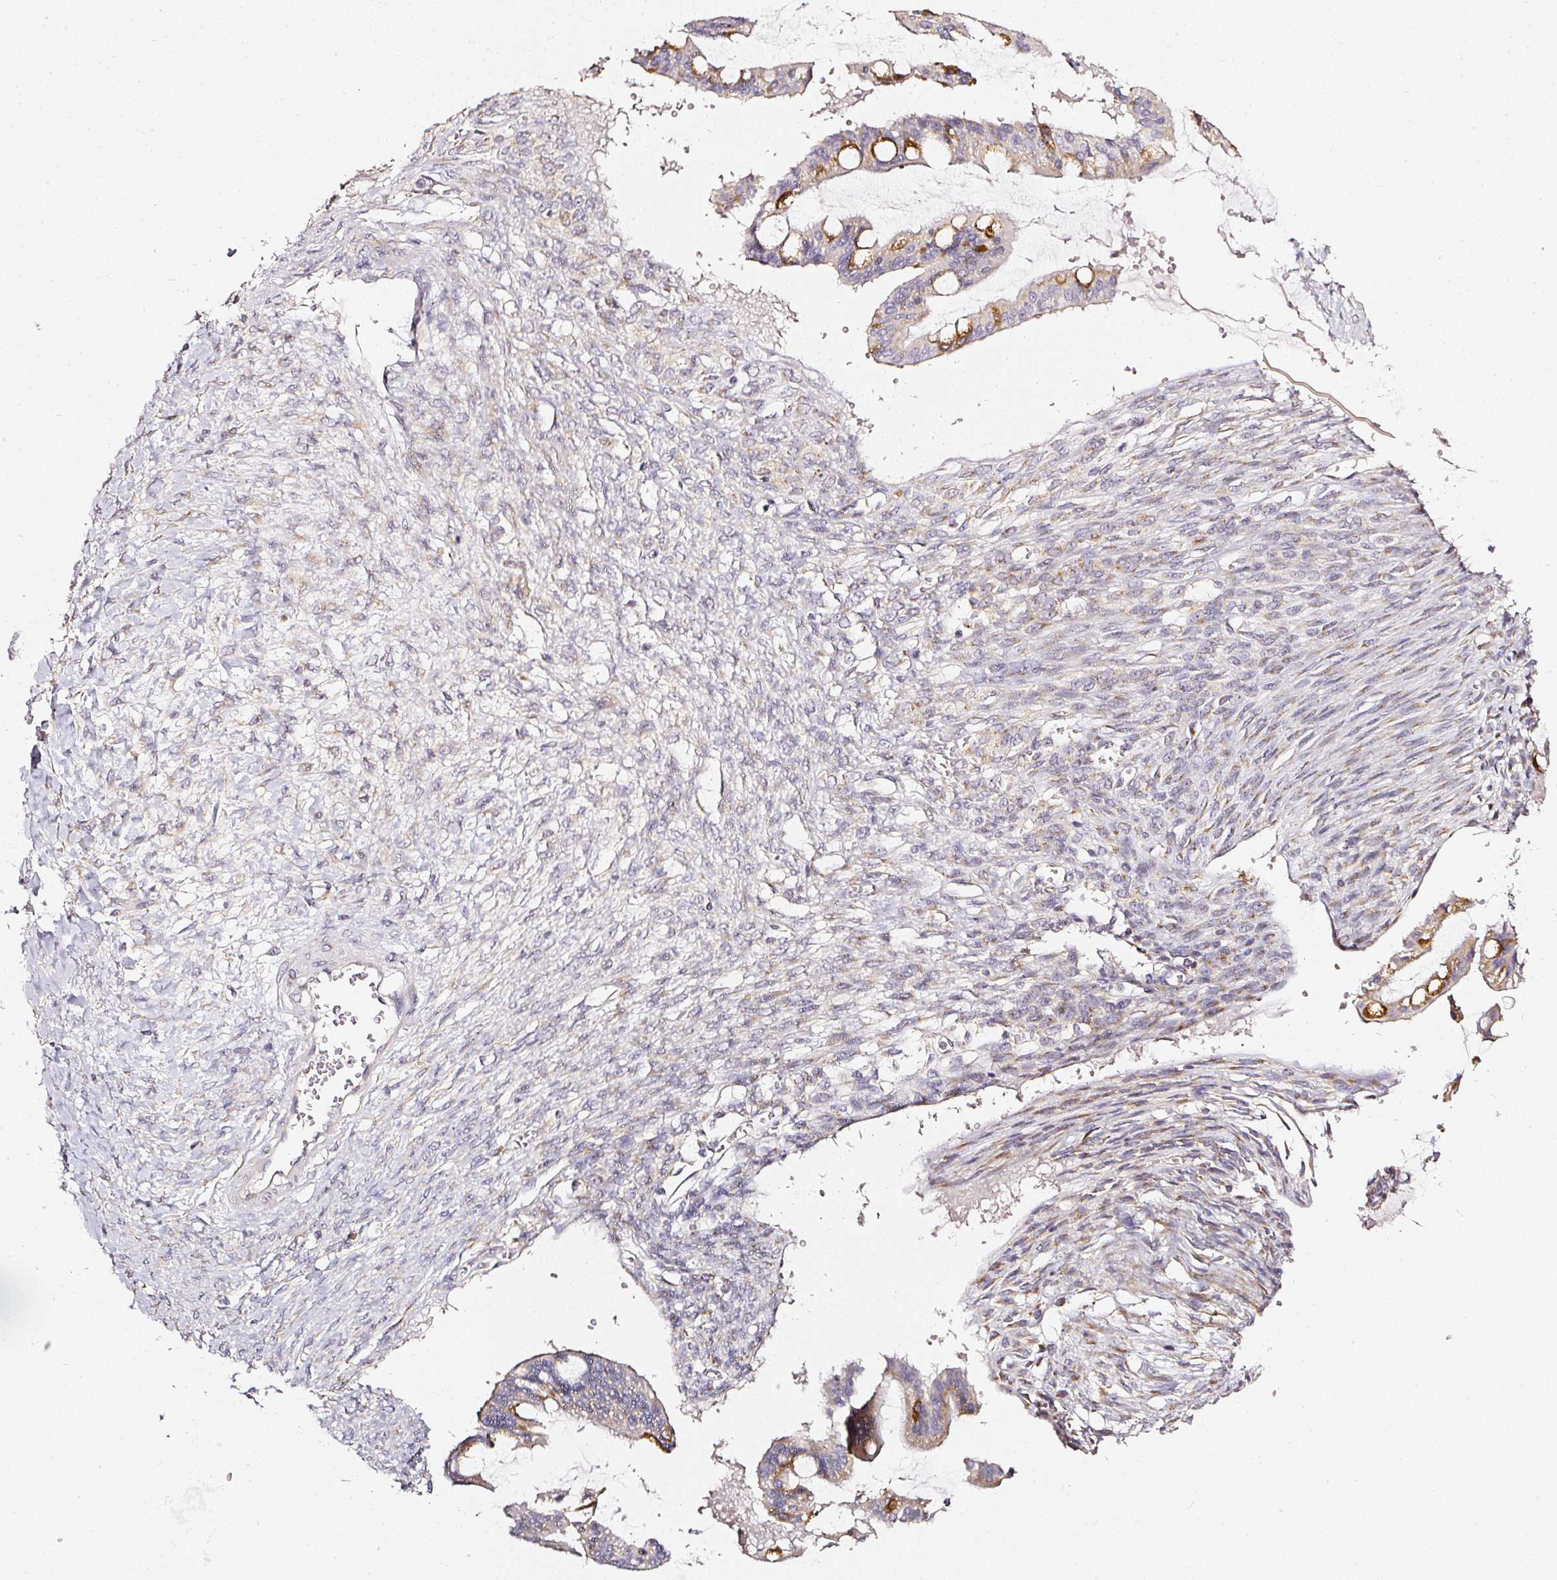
{"staining": {"intensity": "moderate", "quantity": "25%-75%", "location": "cytoplasmic/membranous"}, "tissue": "ovarian cancer", "cell_type": "Tumor cells", "image_type": "cancer", "snomed": [{"axis": "morphology", "description": "Cystadenocarcinoma, mucinous, NOS"}, {"axis": "topography", "description": "Ovary"}], "caption": "A histopathology image of human ovarian cancer (mucinous cystadenocarcinoma) stained for a protein displays moderate cytoplasmic/membranous brown staining in tumor cells. Immunohistochemistry (ihc) stains the protein of interest in brown and the nuclei are stained blue.", "gene": "NTRK1", "patient": {"sex": "female", "age": 73}}